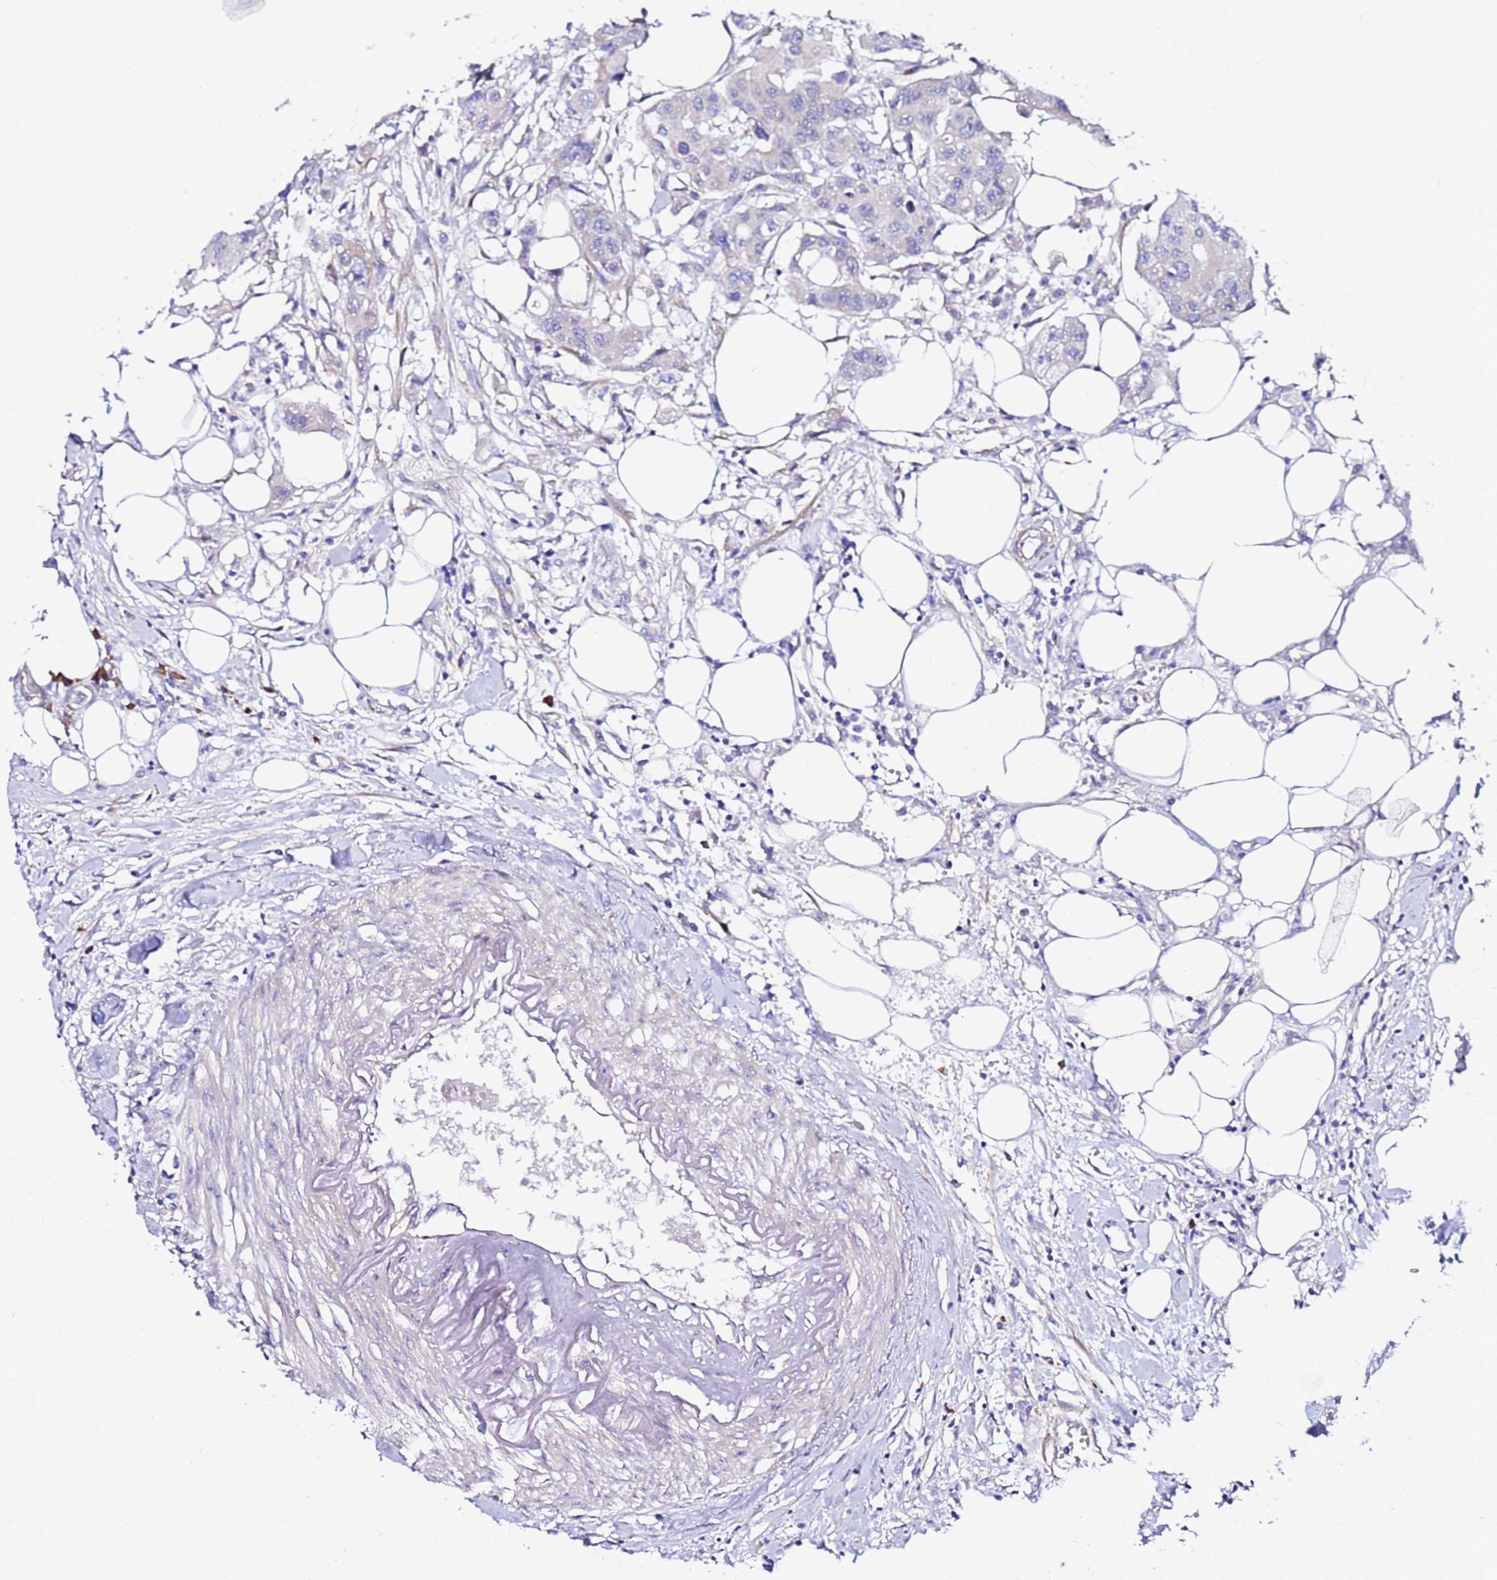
{"staining": {"intensity": "negative", "quantity": "none", "location": "none"}, "tissue": "colorectal cancer", "cell_type": "Tumor cells", "image_type": "cancer", "snomed": [{"axis": "morphology", "description": "Adenocarcinoma, NOS"}, {"axis": "topography", "description": "Colon"}], "caption": "The immunohistochemistry (IHC) image has no significant expression in tumor cells of colorectal cancer (adenocarcinoma) tissue.", "gene": "JRKL", "patient": {"sex": "male", "age": 77}}